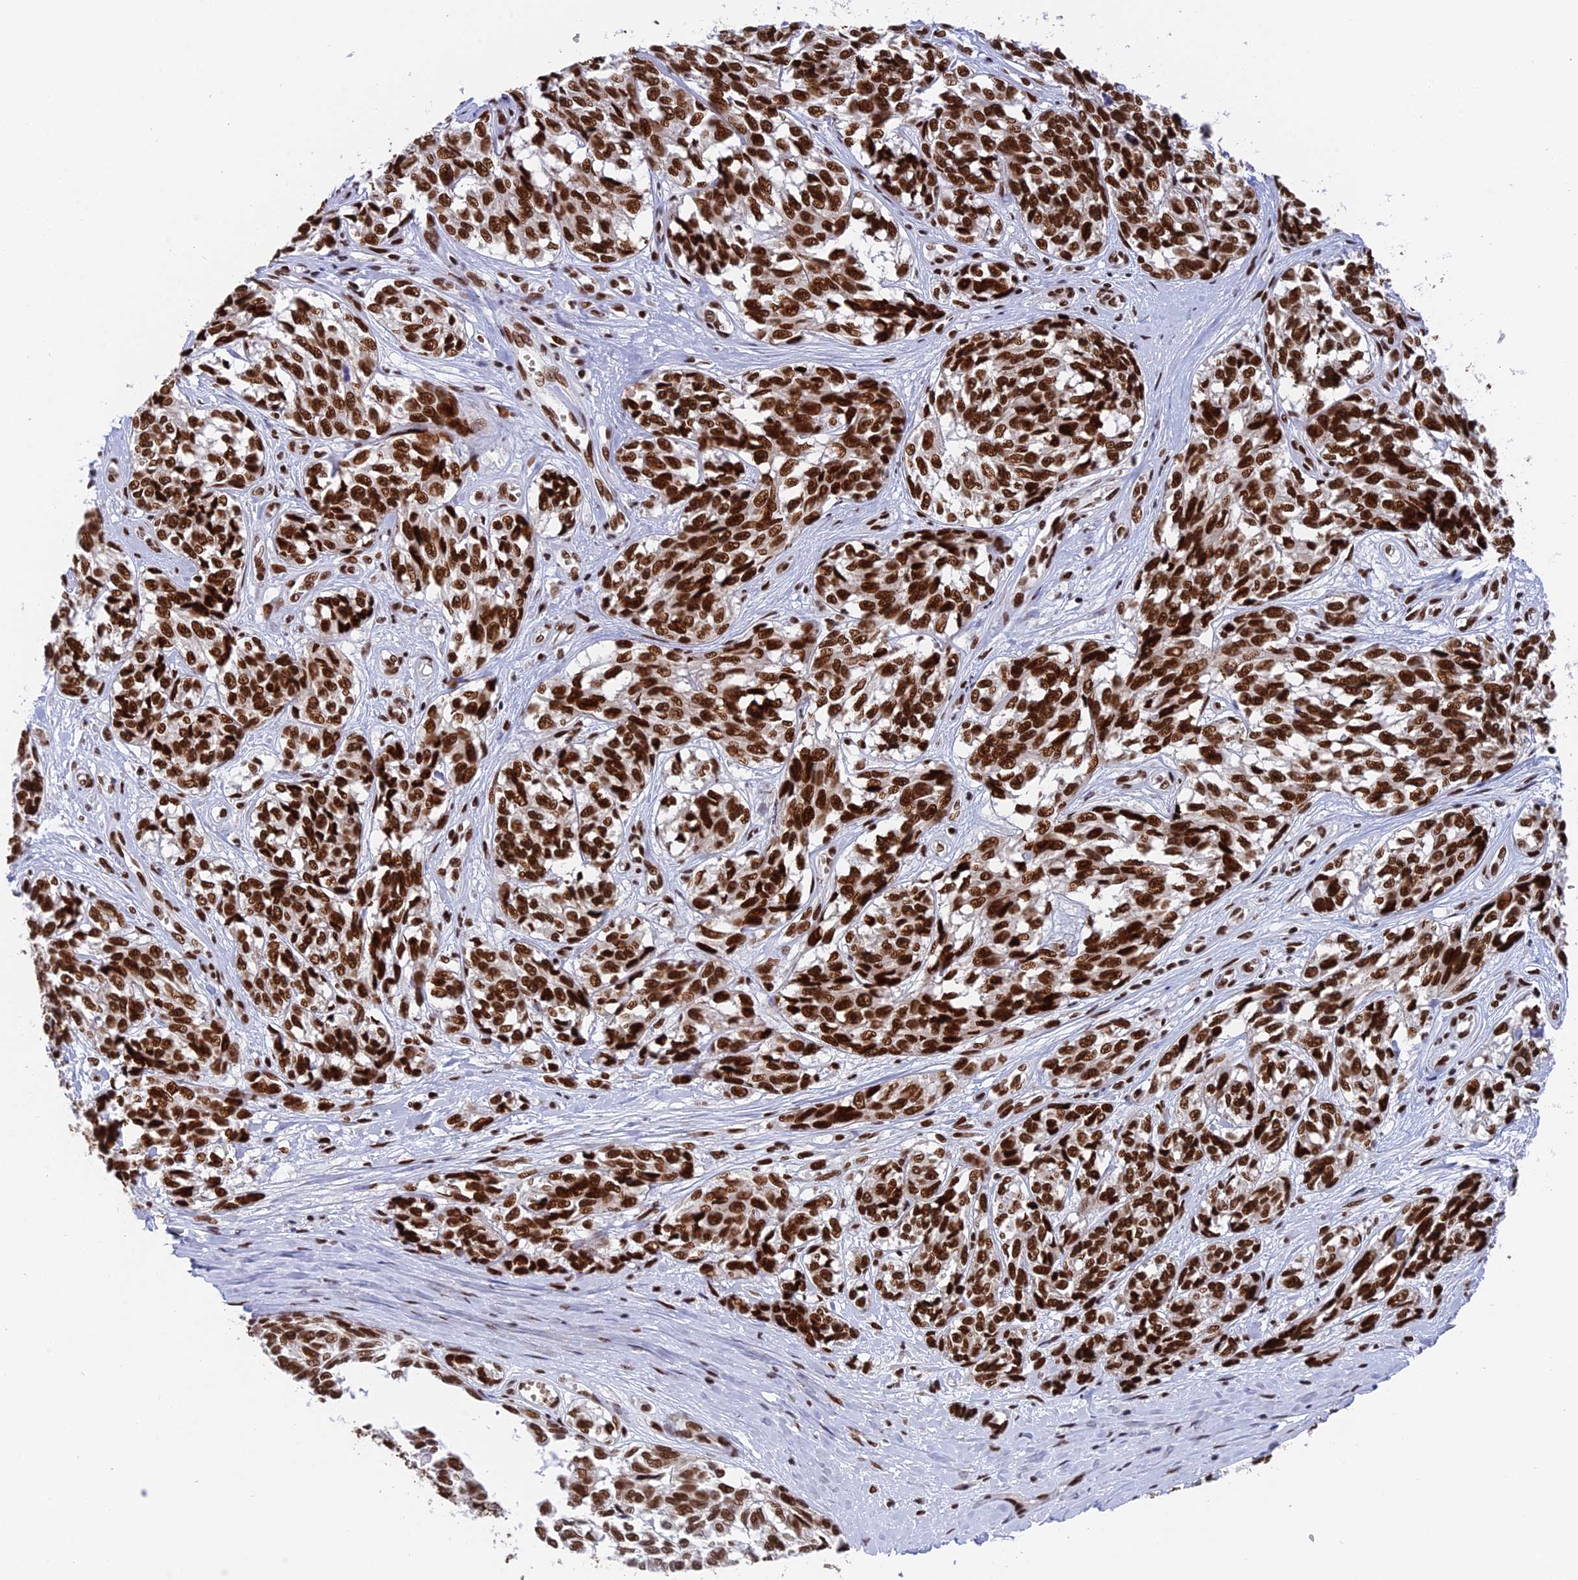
{"staining": {"intensity": "strong", "quantity": ">75%", "location": "nuclear"}, "tissue": "melanoma", "cell_type": "Tumor cells", "image_type": "cancer", "snomed": [{"axis": "morphology", "description": "Malignant melanoma, NOS"}, {"axis": "topography", "description": "Skin"}], "caption": "The image exhibits staining of melanoma, revealing strong nuclear protein staining (brown color) within tumor cells.", "gene": "EEF1AKMT3", "patient": {"sex": "female", "age": 64}}